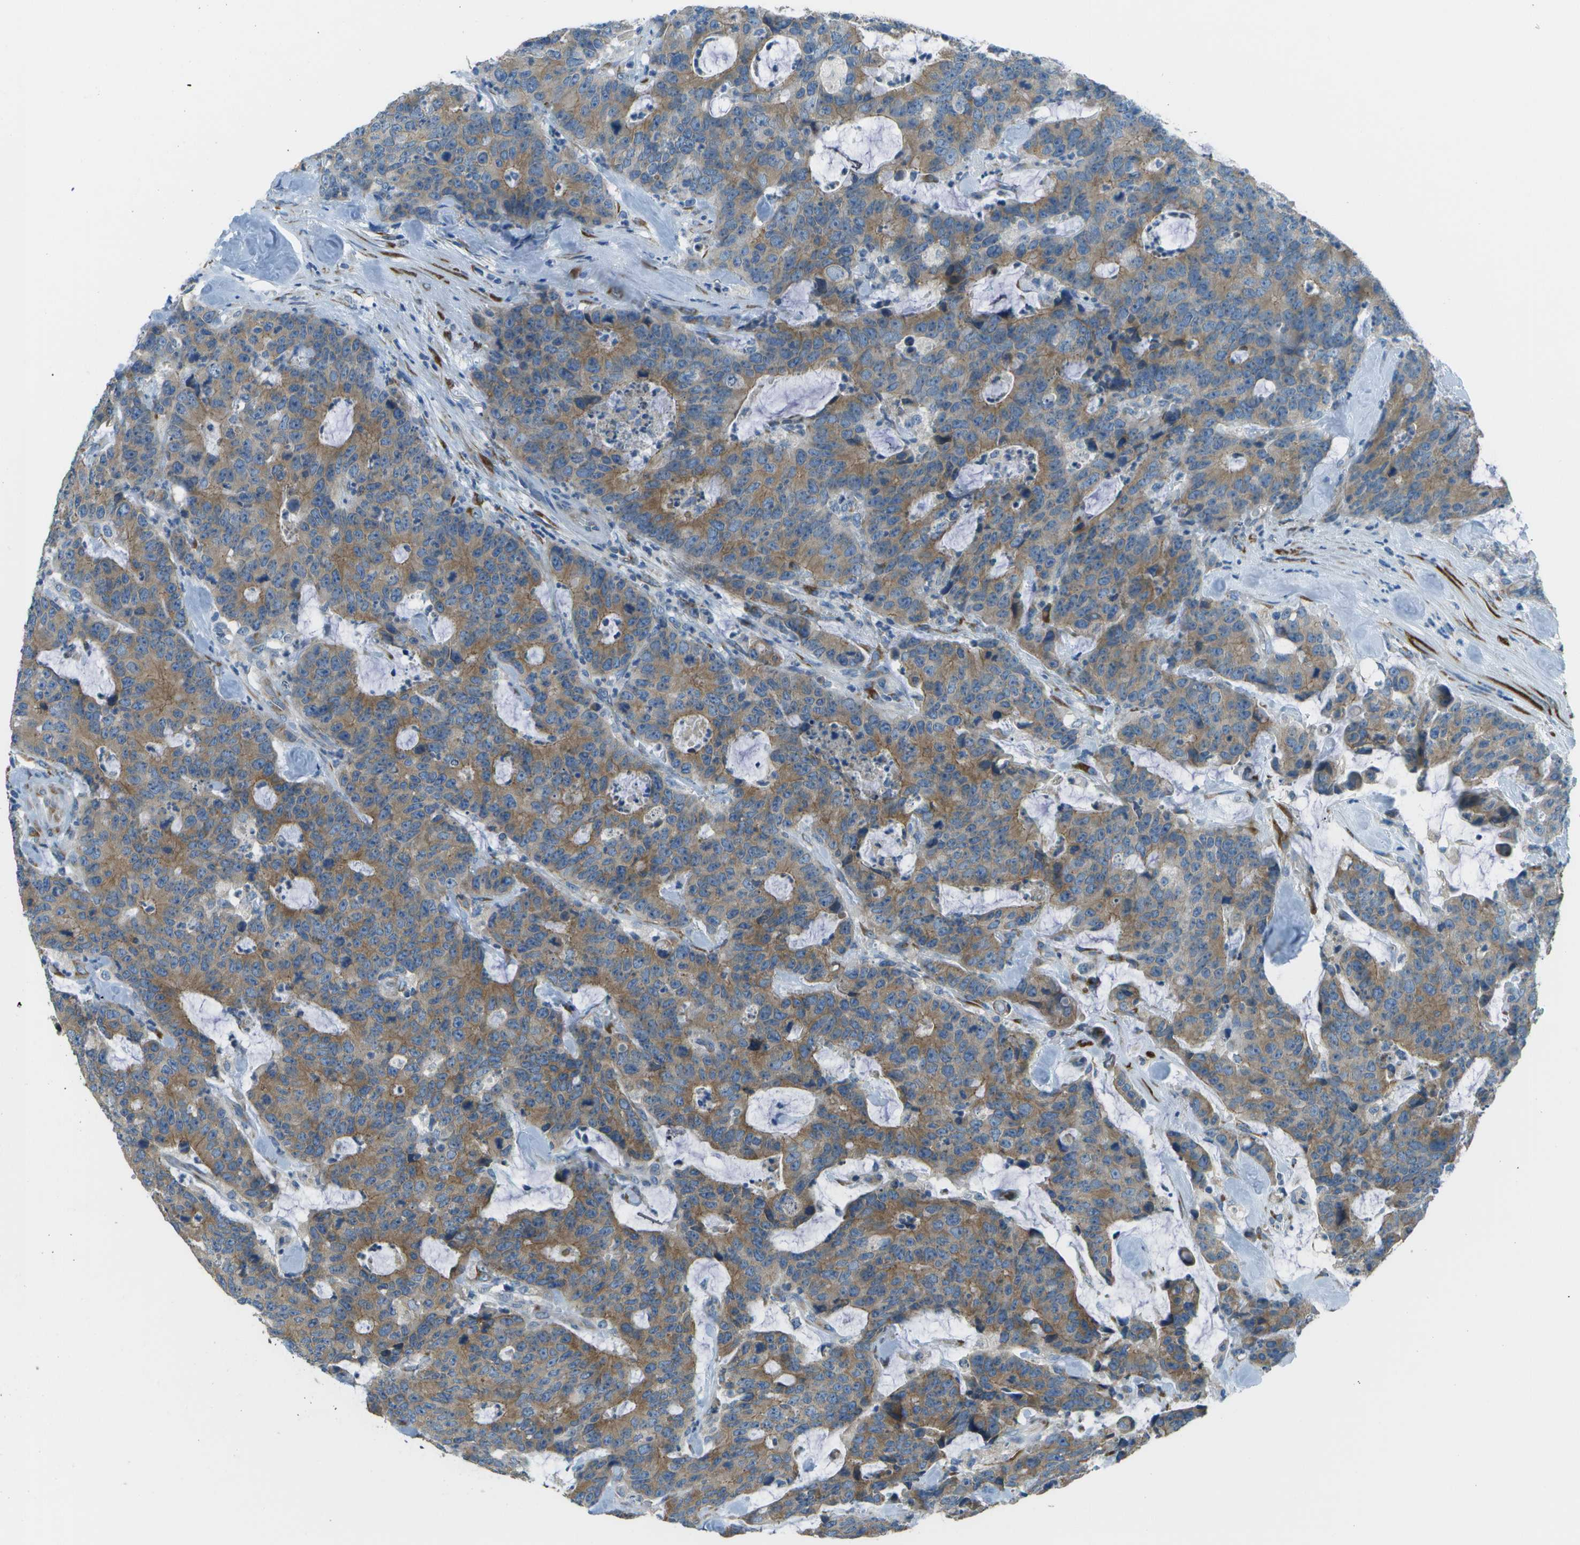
{"staining": {"intensity": "moderate", "quantity": ">75%", "location": "cytoplasmic/membranous"}, "tissue": "colorectal cancer", "cell_type": "Tumor cells", "image_type": "cancer", "snomed": [{"axis": "morphology", "description": "Adenocarcinoma, NOS"}, {"axis": "topography", "description": "Colon"}], "caption": "Colorectal cancer stained with a brown dye demonstrates moderate cytoplasmic/membranous positive expression in about >75% of tumor cells.", "gene": "KCTD3", "patient": {"sex": "female", "age": 86}}